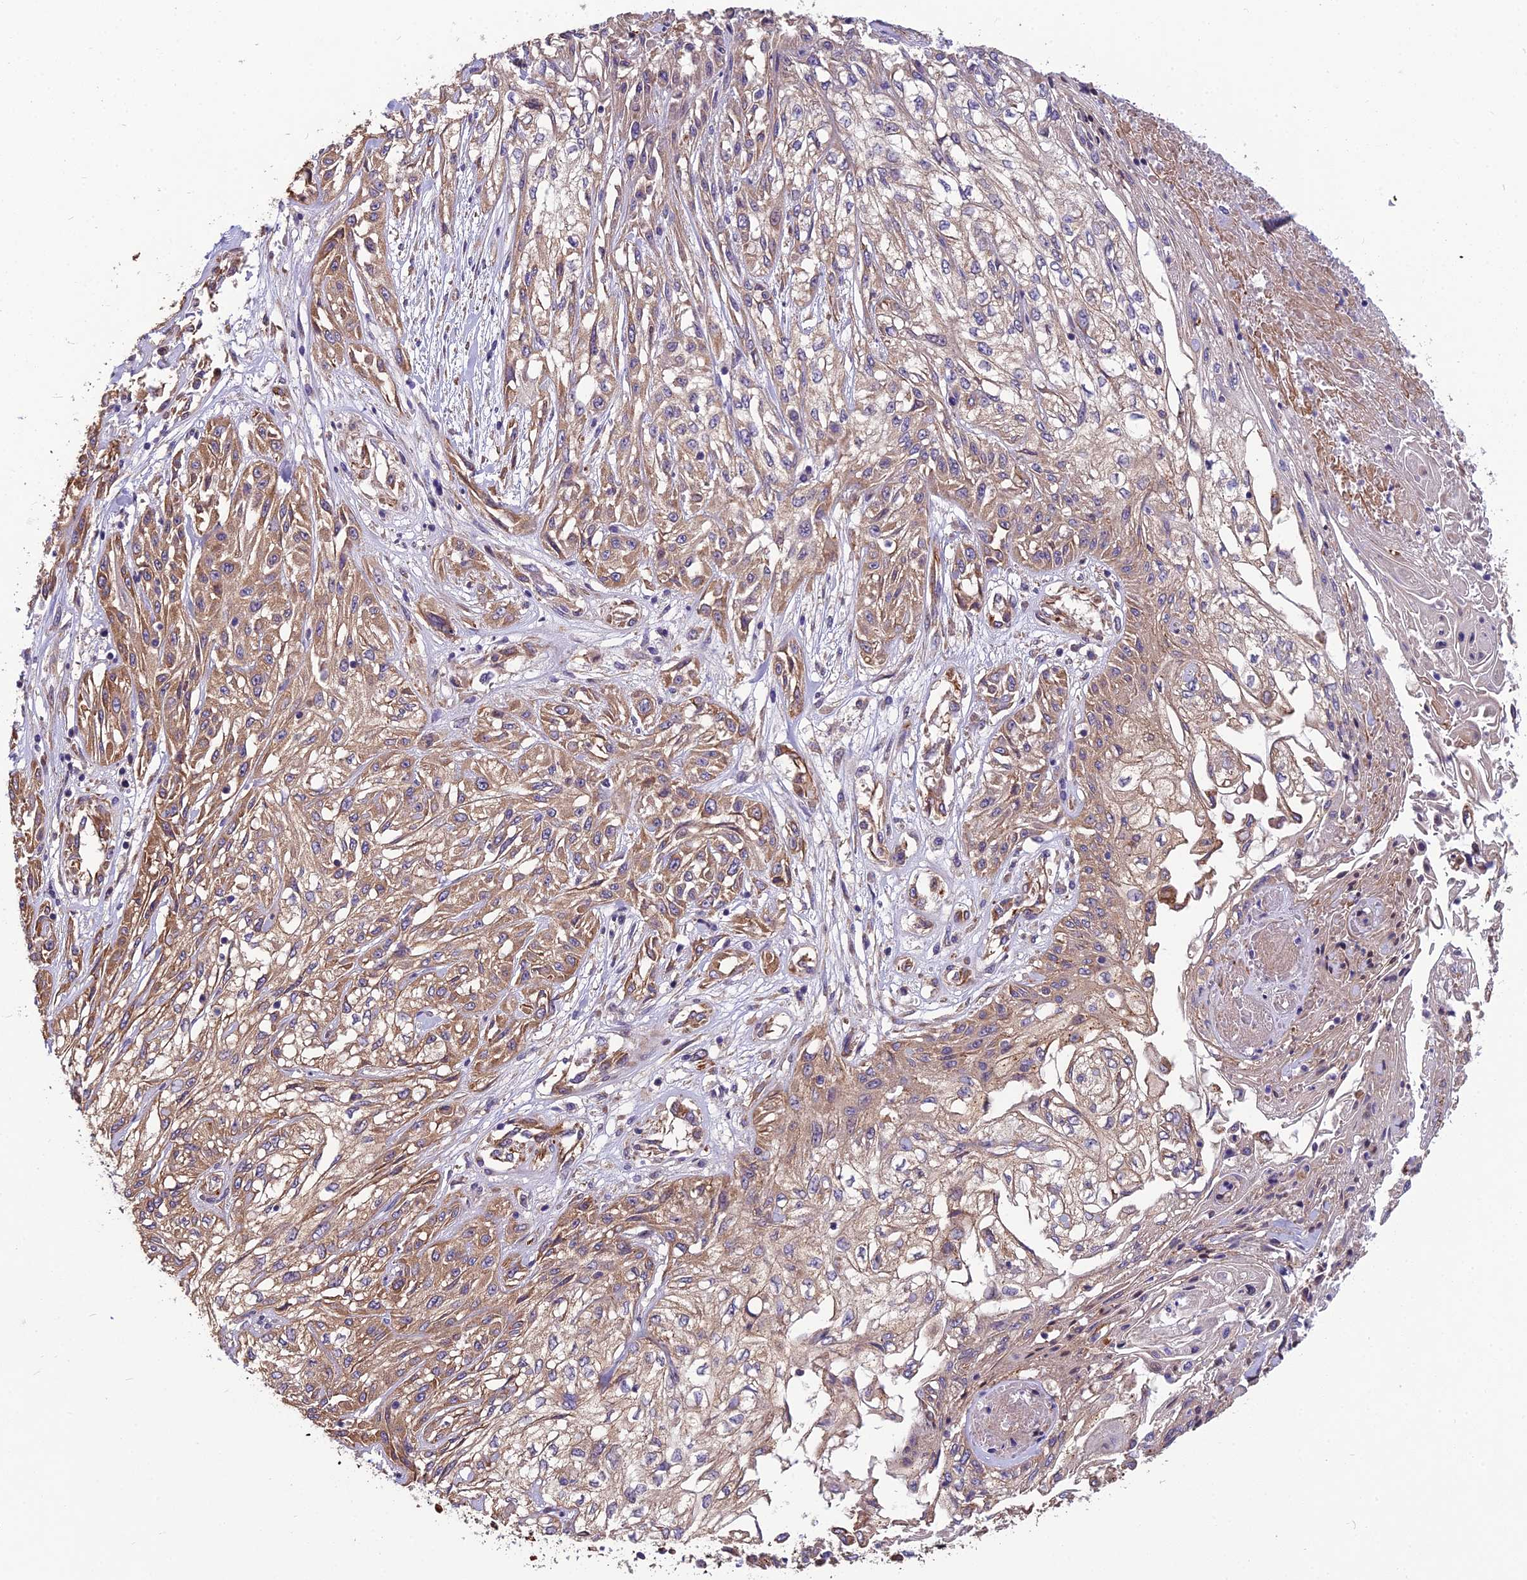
{"staining": {"intensity": "moderate", "quantity": ">75%", "location": "cytoplasmic/membranous"}, "tissue": "skin cancer", "cell_type": "Tumor cells", "image_type": "cancer", "snomed": [{"axis": "morphology", "description": "Squamous cell carcinoma, NOS"}, {"axis": "morphology", "description": "Squamous cell carcinoma, metastatic, NOS"}, {"axis": "topography", "description": "Skin"}, {"axis": "topography", "description": "Lymph node"}], "caption": "Moderate cytoplasmic/membranous expression for a protein is present in about >75% of tumor cells of skin cancer using immunohistochemistry.", "gene": "SPDL1", "patient": {"sex": "male", "age": 75}}